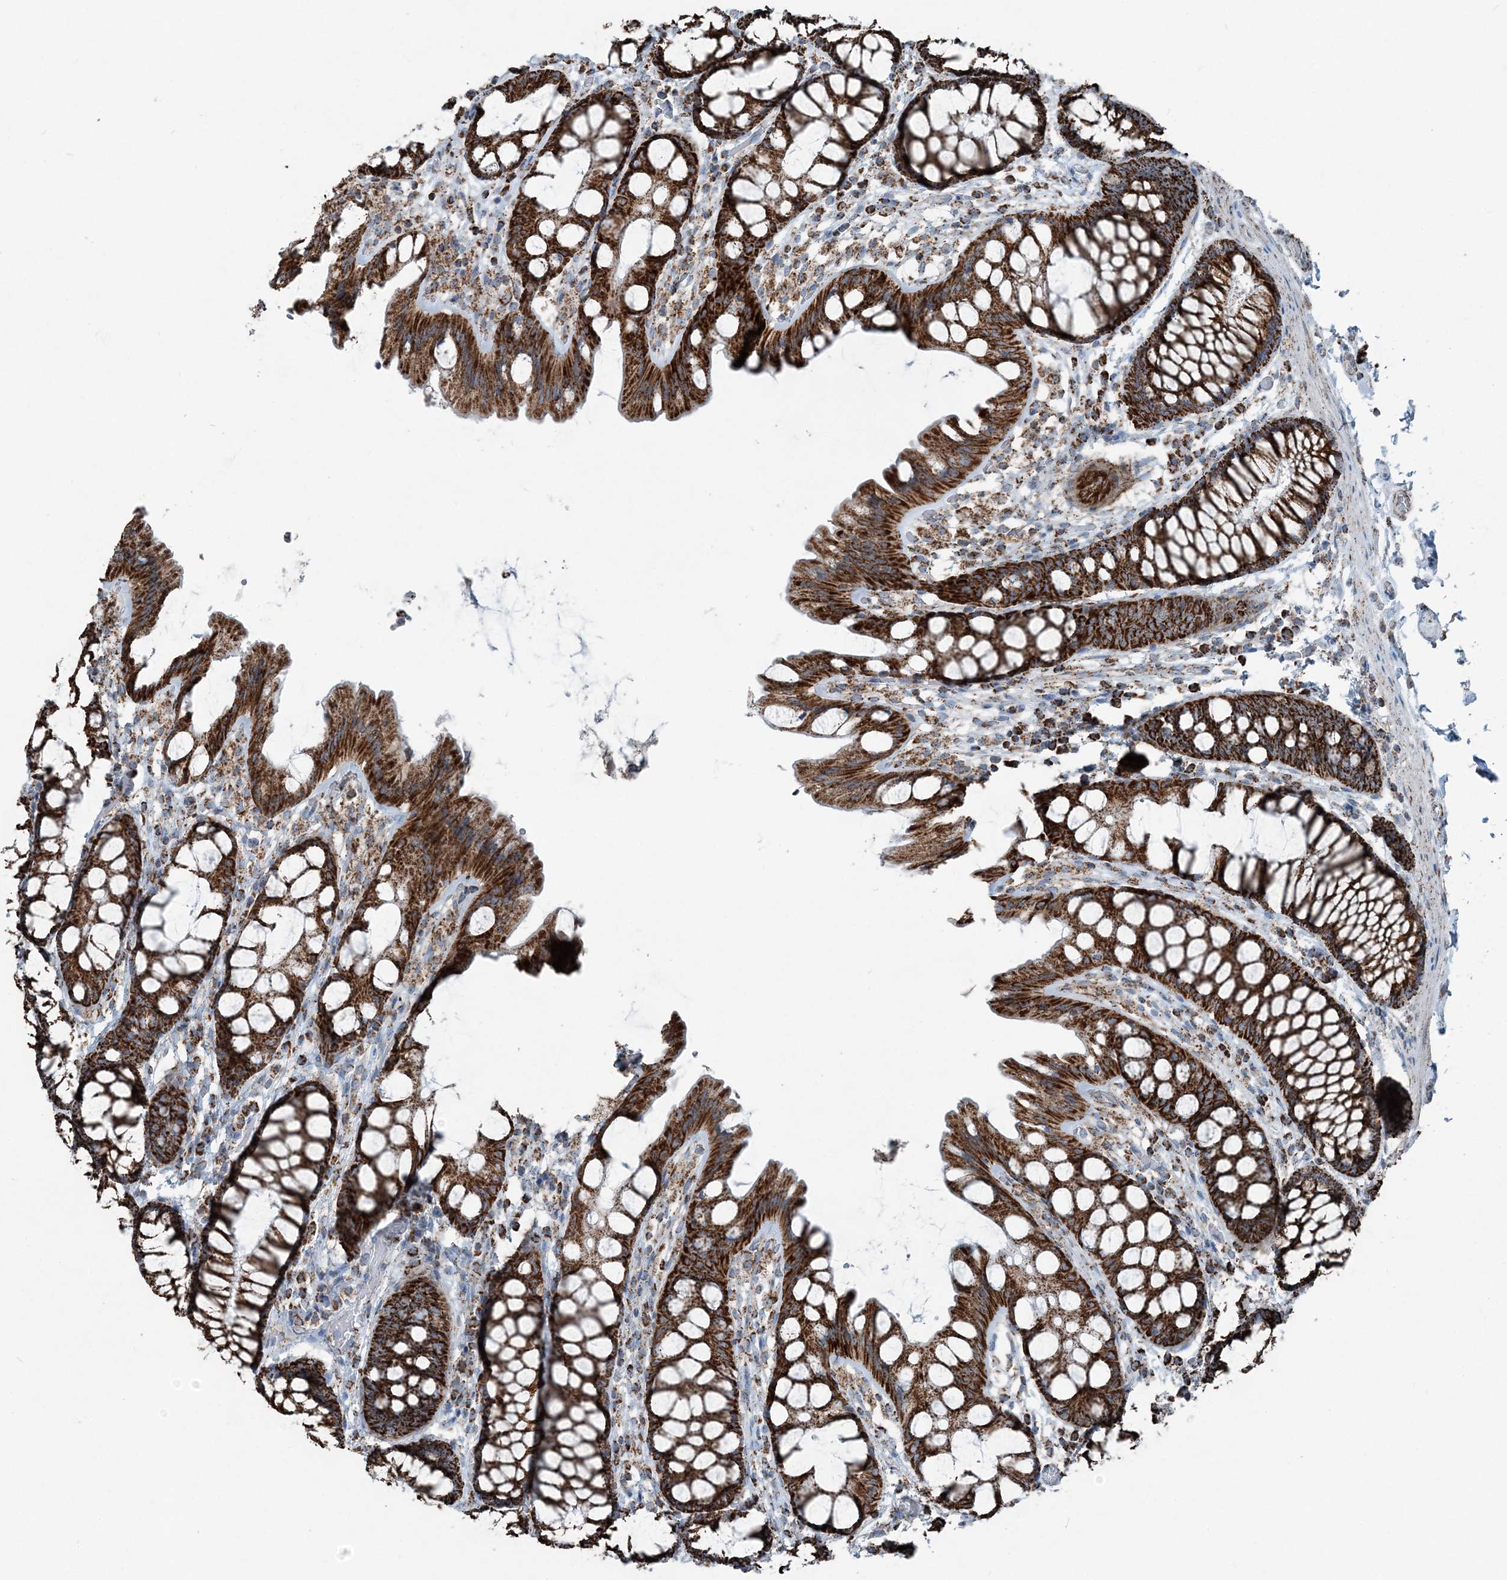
{"staining": {"intensity": "moderate", "quantity": ">75%", "location": "cytoplasmic/membranous"}, "tissue": "colon", "cell_type": "Endothelial cells", "image_type": "normal", "snomed": [{"axis": "morphology", "description": "Normal tissue, NOS"}, {"axis": "topography", "description": "Colon"}], "caption": "Colon stained with DAB (3,3'-diaminobenzidine) IHC reveals medium levels of moderate cytoplasmic/membranous staining in about >75% of endothelial cells.", "gene": "SUCLG1", "patient": {"sex": "male", "age": 47}}